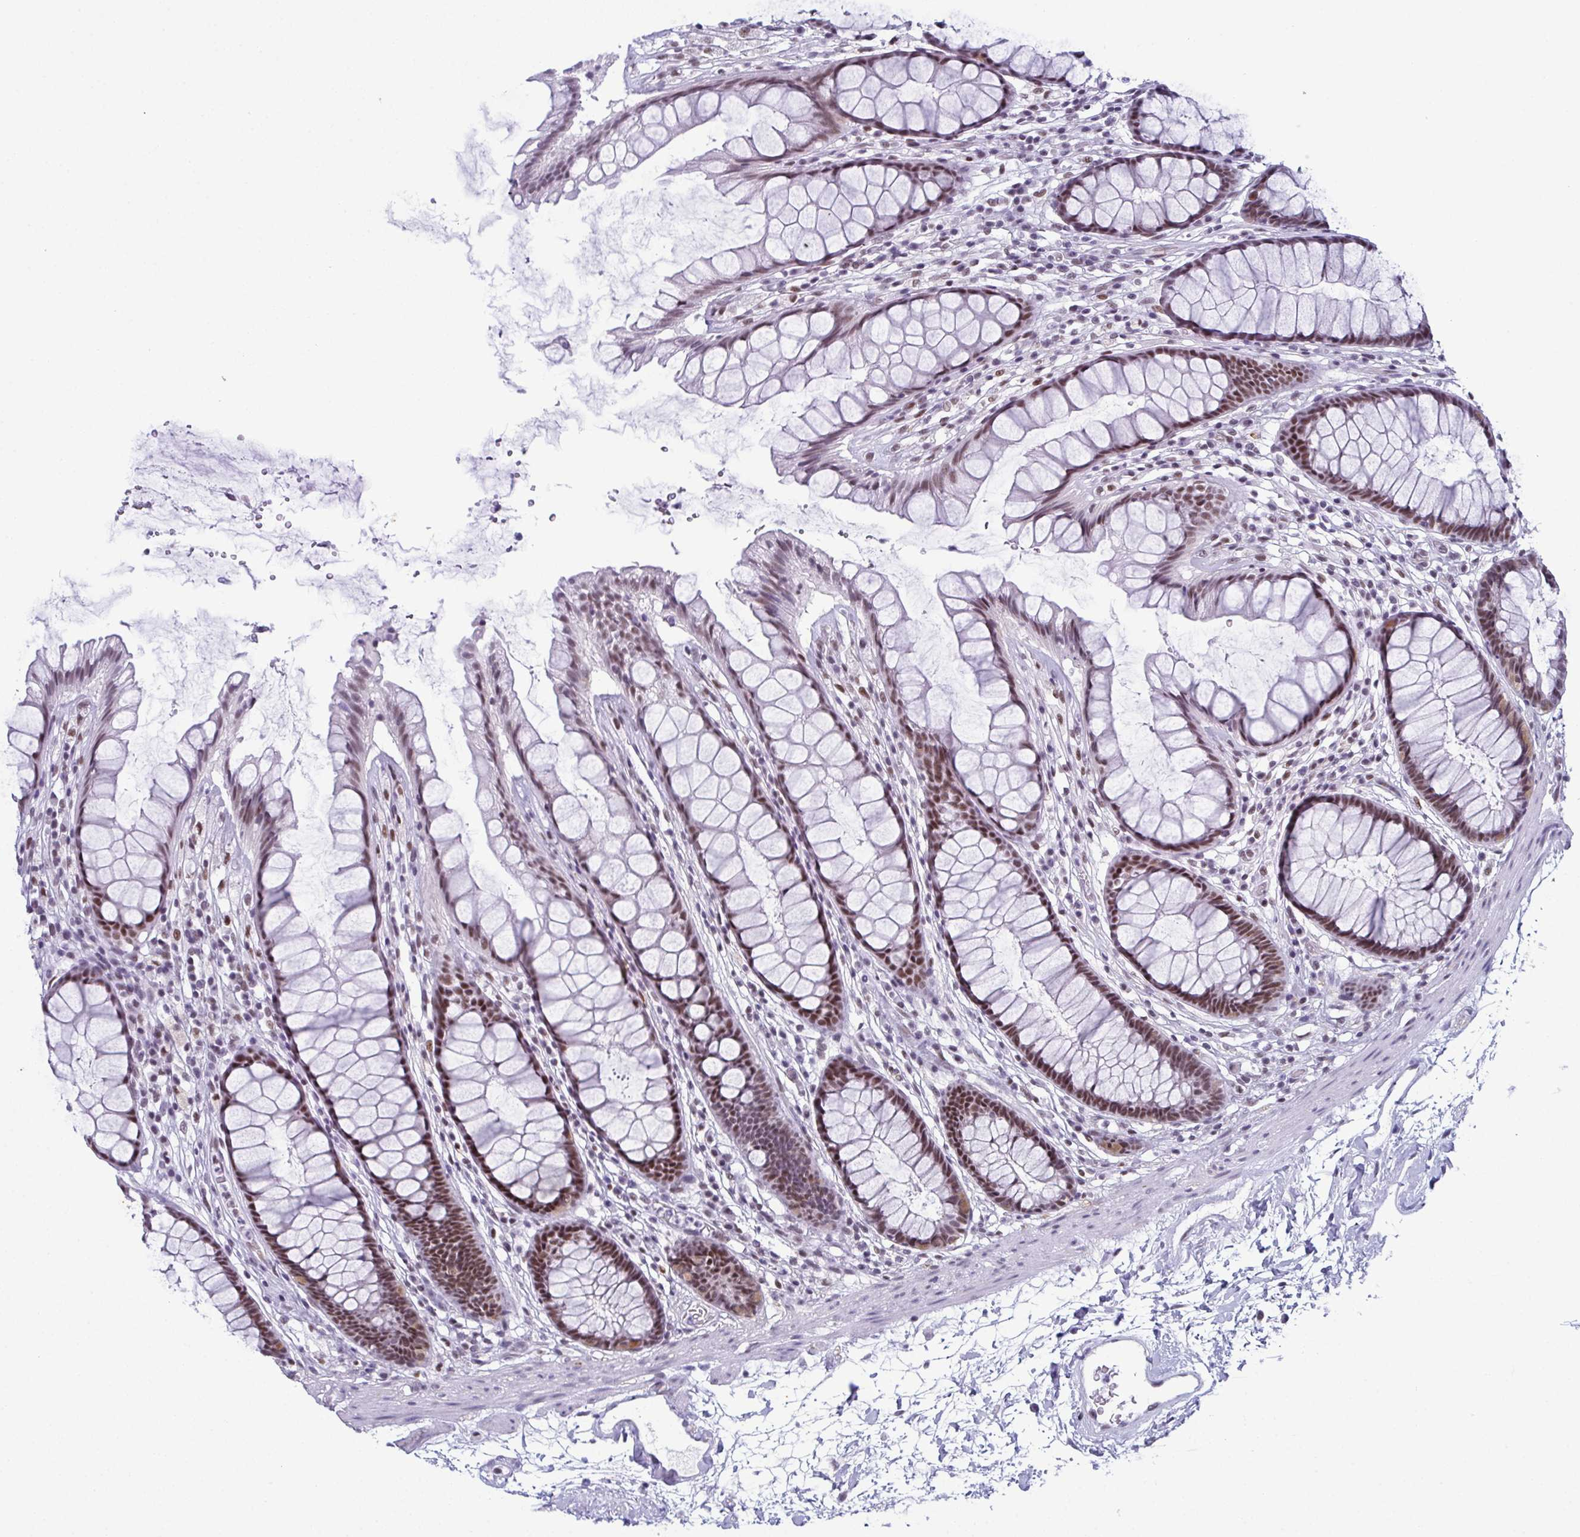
{"staining": {"intensity": "moderate", "quantity": ">75%", "location": "nuclear"}, "tissue": "rectum", "cell_type": "Glandular cells", "image_type": "normal", "snomed": [{"axis": "morphology", "description": "Normal tissue, NOS"}, {"axis": "topography", "description": "Rectum"}], "caption": "The image demonstrates a brown stain indicating the presence of a protein in the nuclear of glandular cells in rectum.", "gene": "RBM7", "patient": {"sex": "male", "age": 72}}